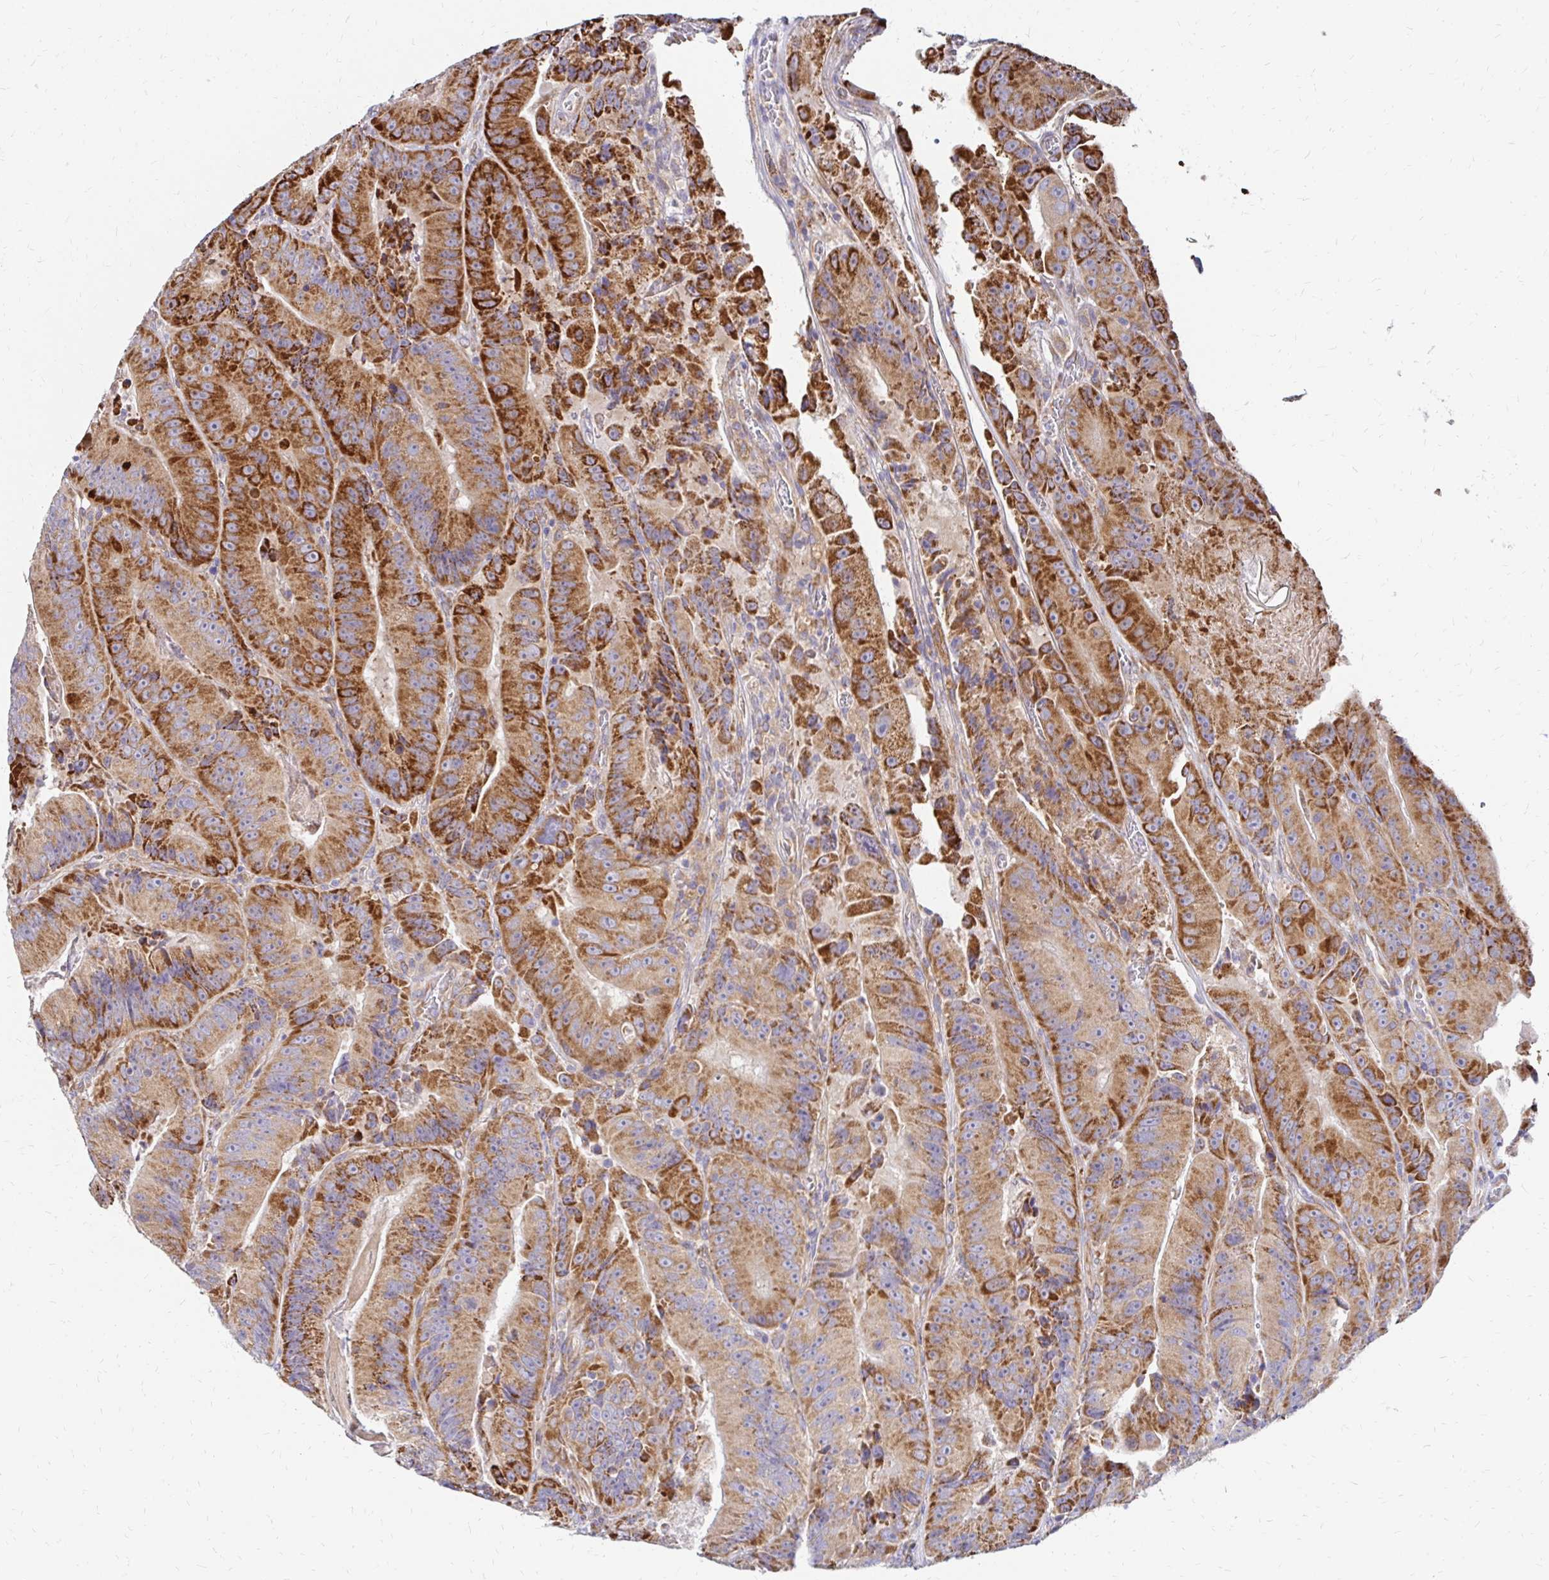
{"staining": {"intensity": "strong", "quantity": ">75%", "location": "cytoplasmic/membranous"}, "tissue": "colorectal cancer", "cell_type": "Tumor cells", "image_type": "cancer", "snomed": [{"axis": "morphology", "description": "Adenocarcinoma, NOS"}, {"axis": "topography", "description": "Colon"}], "caption": "Tumor cells exhibit strong cytoplasmic/membranous positivity in approximately >75% of cells in adenocarcinoma (colorectal). (Stains: DAB in brown, nuclei in blue, Microscopy: brightfield microscopy at high magnification).", "gene": "IDUA", "patient": {"sex": "female", "age": 86}}